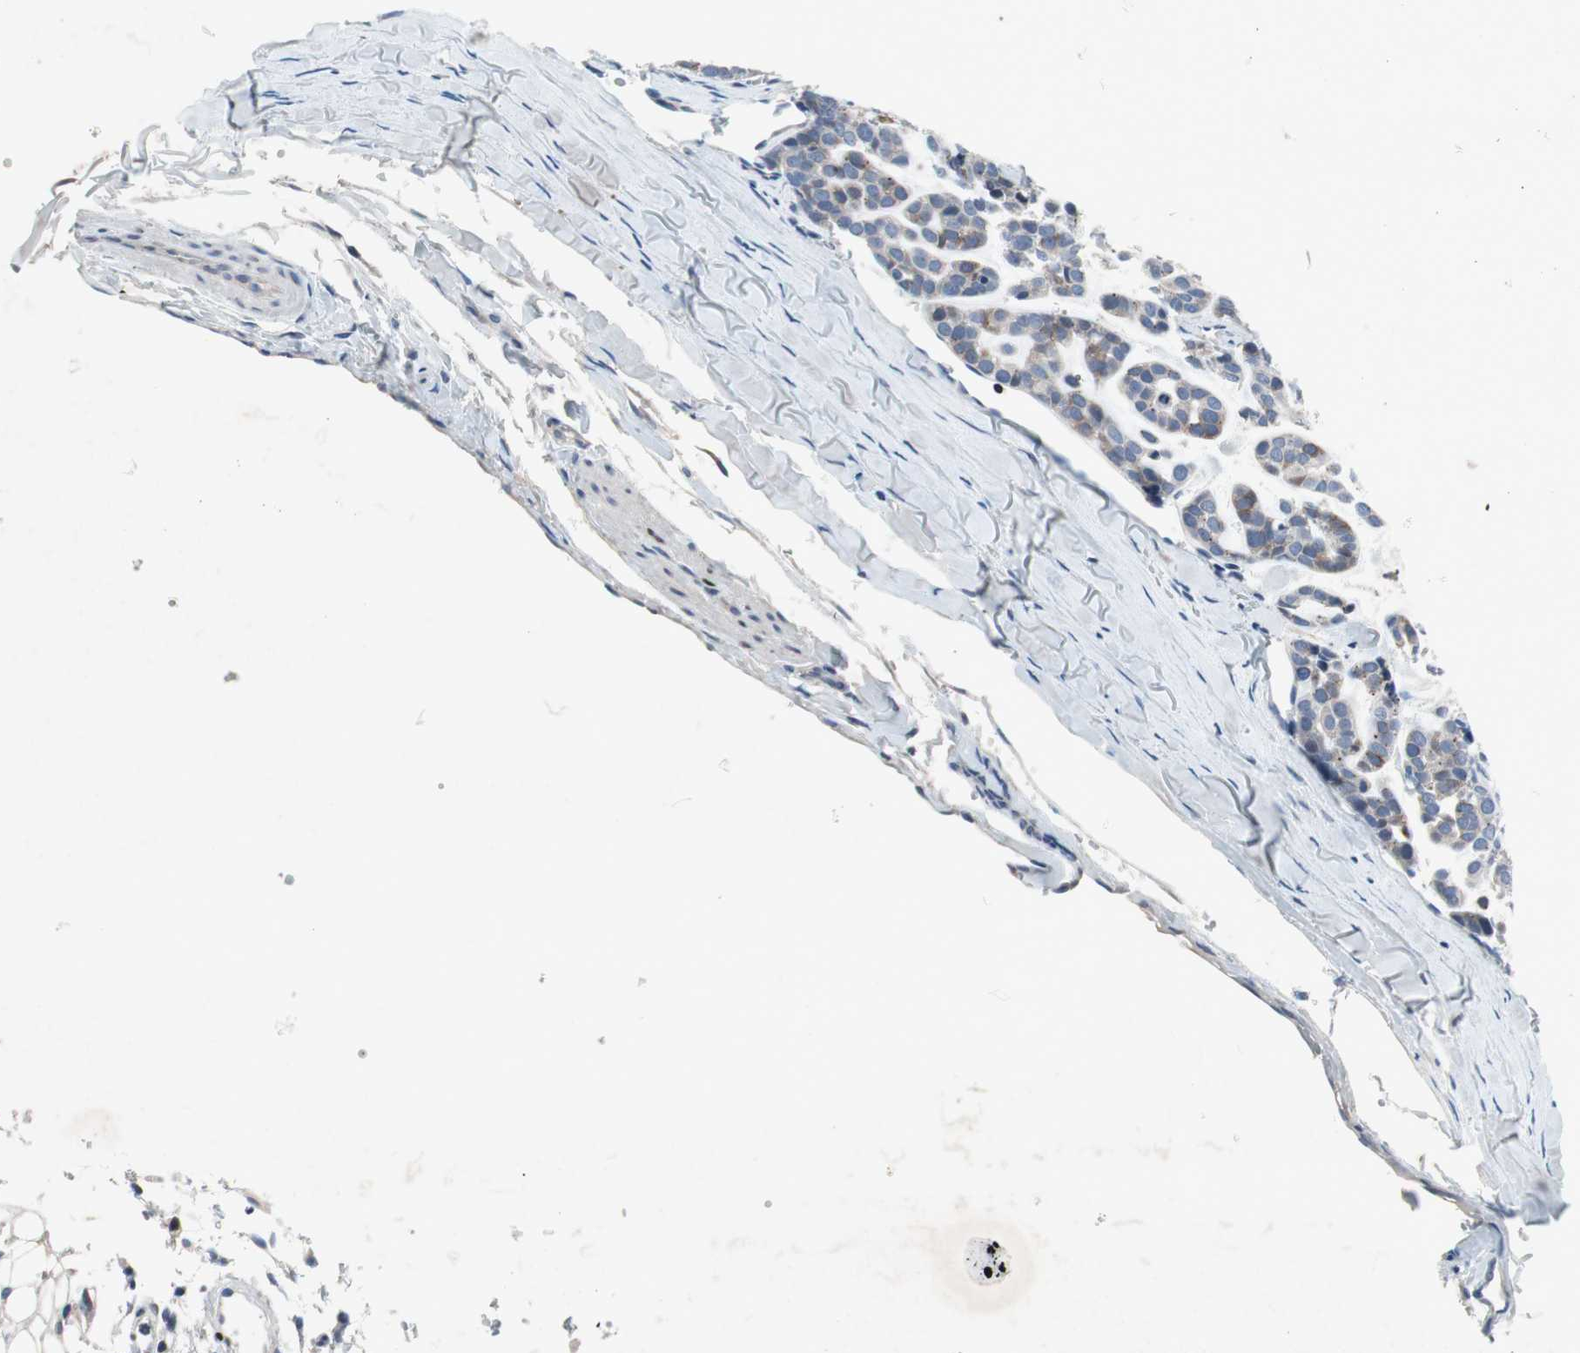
{"staining": {"intensity": "weak", "quantity": "<25%", "location": "cytoplasmic/membranous"}, "tissue": "head and neck cancer", "cell_type": "Tumor cells", "image_type": "cancer", "snomed": [{"axis": "morphology", "description": "Adenocarcinoma, NOS"}, {"axis": "morphology", "description": "Adenoma, NOS"}, {"axis": "topography", "description": "Head-Neck"}], "caption": "Head and neck adenocarcinoma was stained to show a protein in brown. There is no significant staining in tumor cells.", "gene": "MUTYH", "patient": {"sex": "female", "age": 55}}